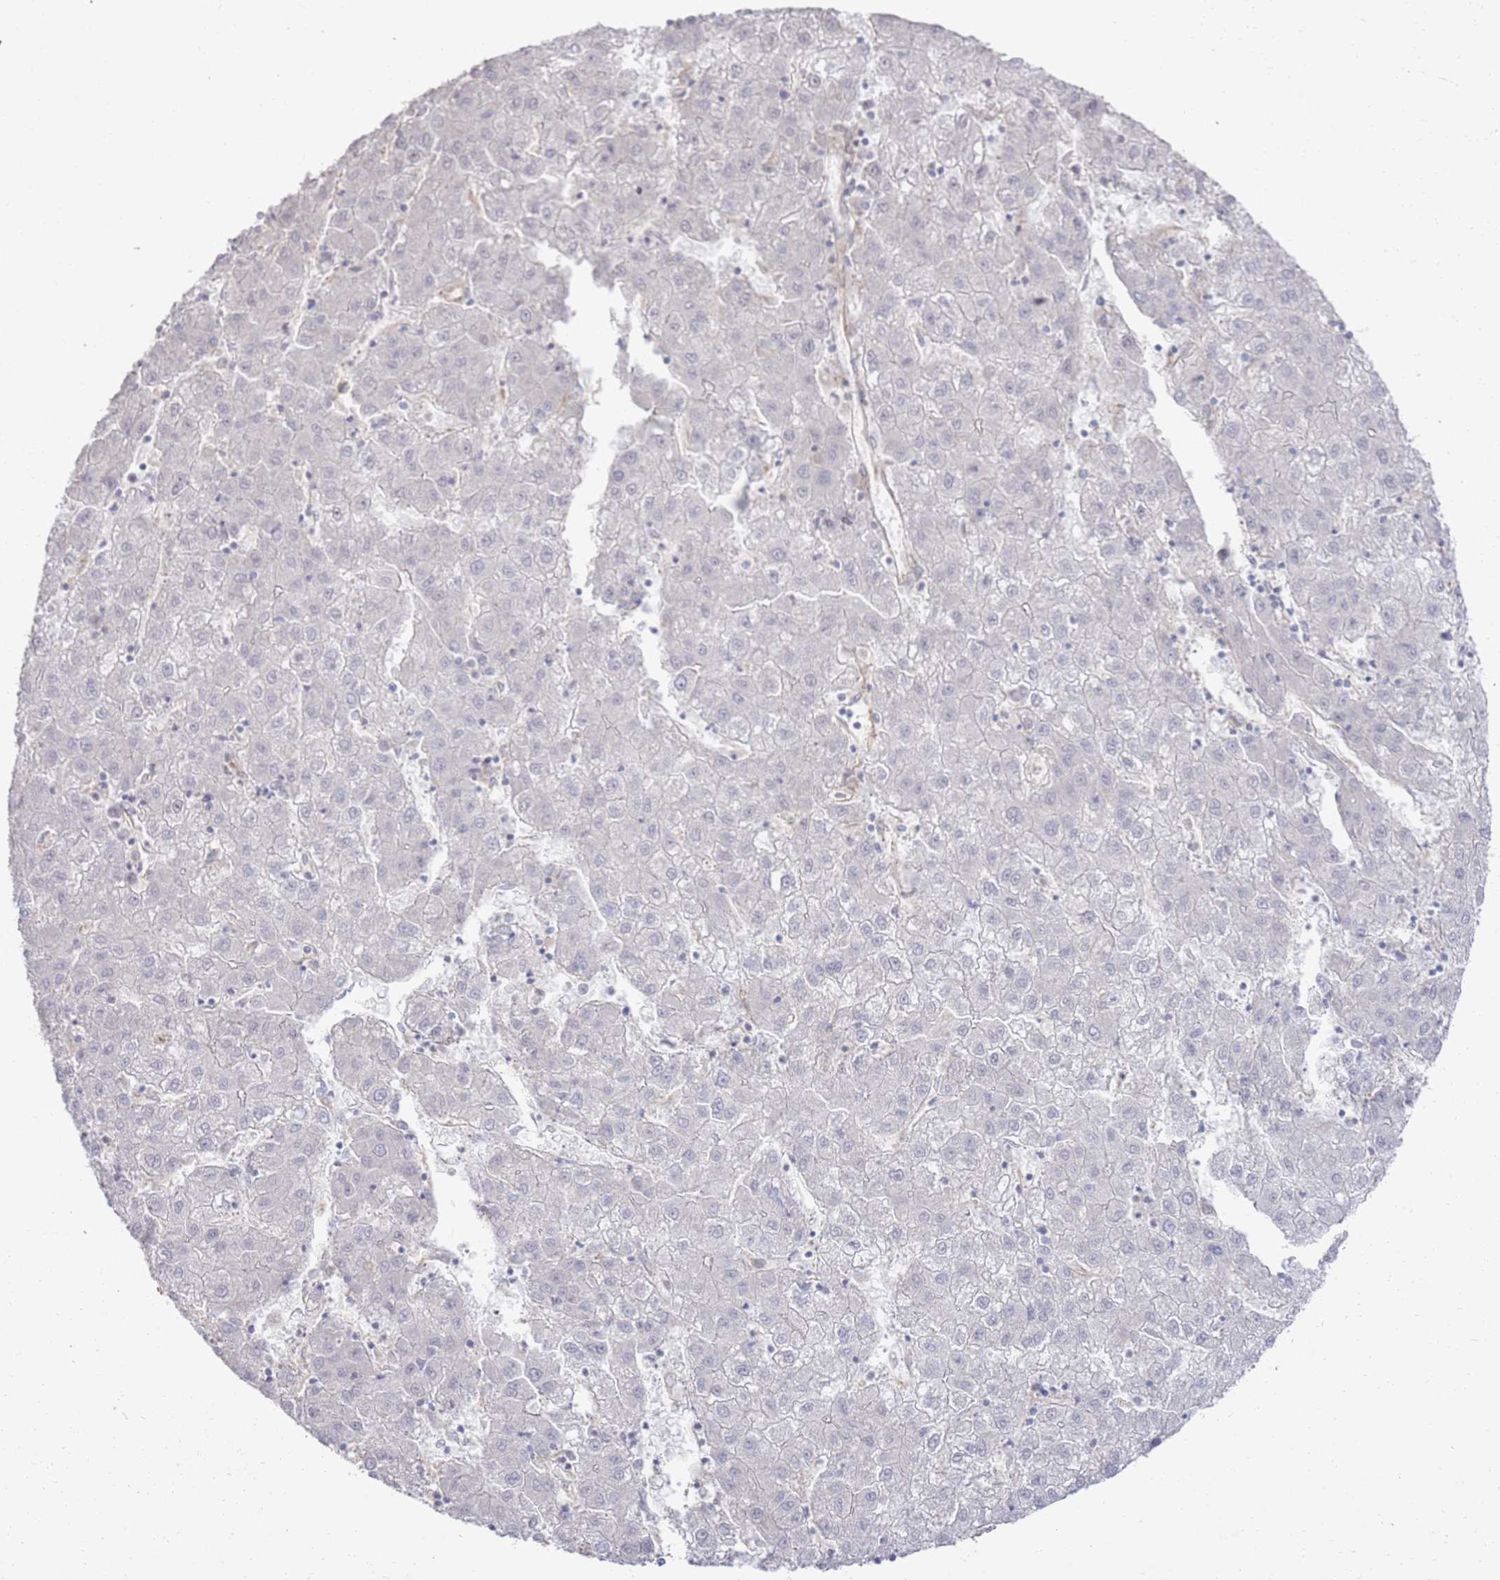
{"staining": {"intensity": "negative", "quantity": "none", "location": "none"}, "tissue": "liver cancer", "cell_type": "Tumor cells", "image_type": "cancer", "snomed": [{"axis": "morphology", "description": "Carcinoma, Hepatocellular, NOS"}, {"axis": "topography", "description": "Liver"}], "caption": "Immunohistochemistry micrograph of hepatocellular carcinoma (liver) stained for a protein (brown), which demonstrates no staining in tumor cells.", "gene": "PHF21A", "patient": {"sex": "male", "age": 72}}